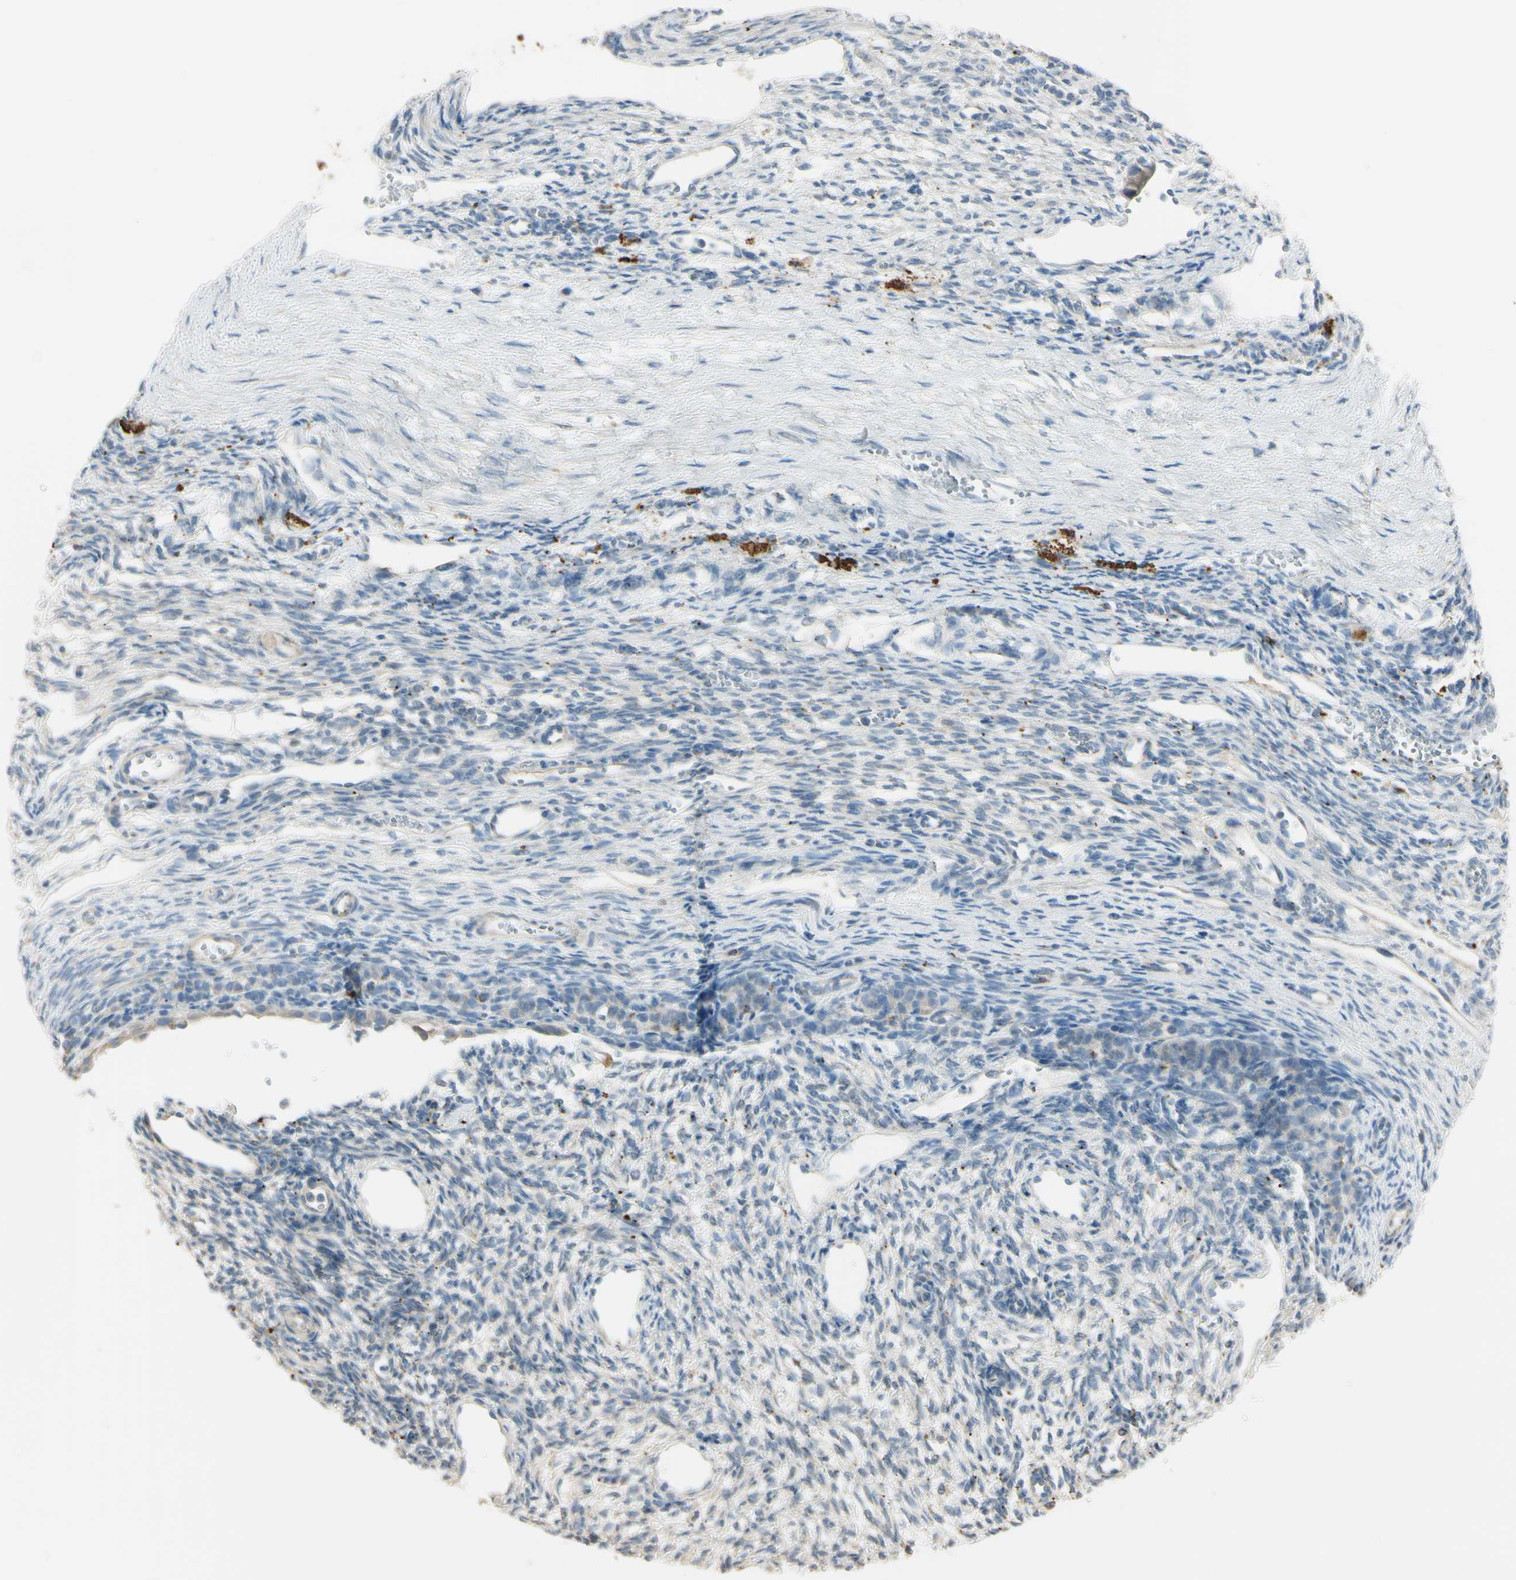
{"staining": {"intensity": "negative", "quantity": "none", "location": "none"}, "tissue": "ovary", "cell_type": "Follicle cells", "image_type": "normal", "snomed": [{"axis": "morphology", "description": "Normal tissue, NOS"}, {"axis": "topography", "description": "Ovary"}], "caption": "This is an immunohistochemistry (IHC) micrograph of benign ovary. There is no positivity in follicle cells.", "gene": "ANGPTL1", "patient": {"sex": "female", "age": 33}}